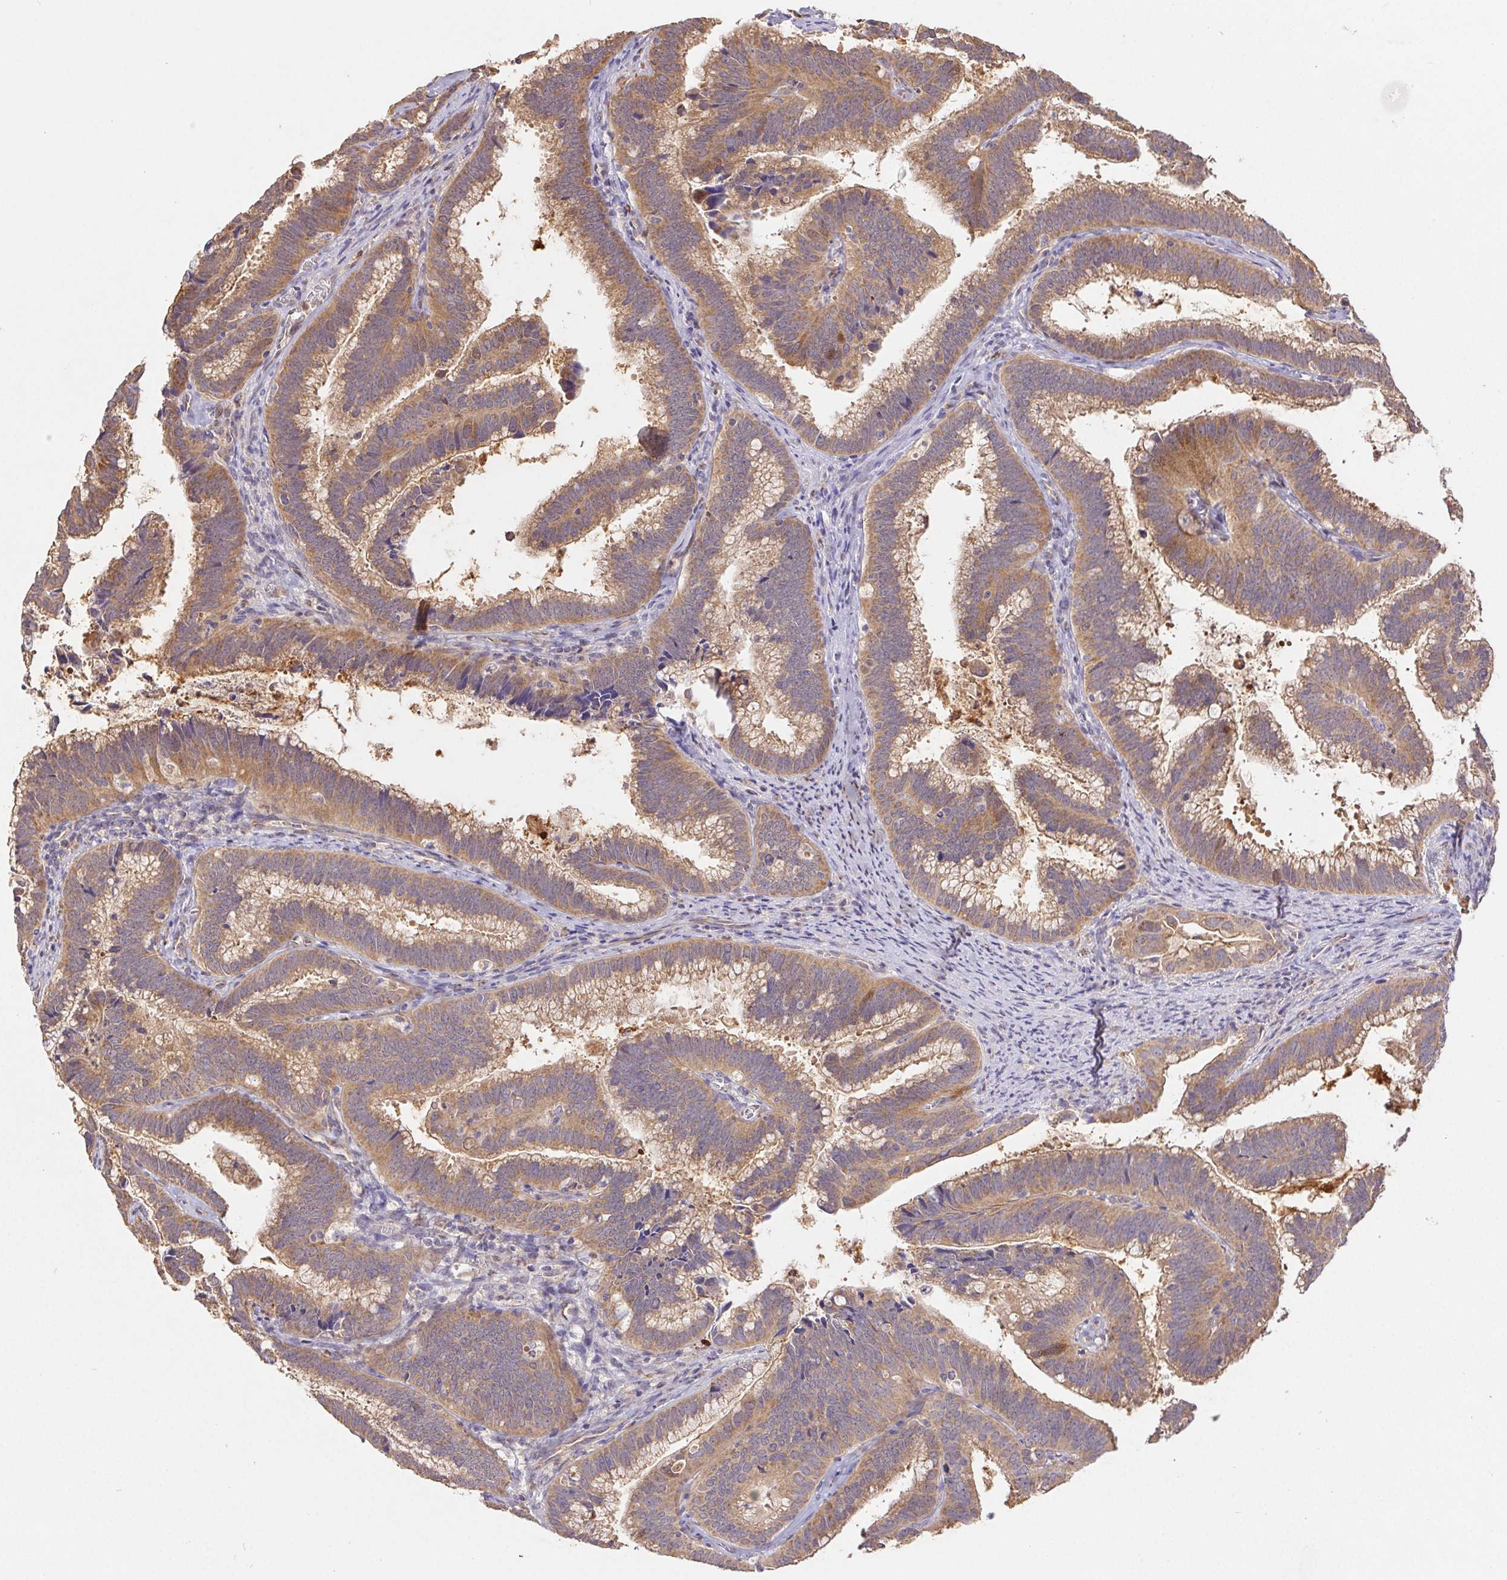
{"staining": {"intensity": "moderate", "quantity": ">75%", "location": "cytoplasmic/membranous"}, "tissue": "cervical cancer", "cell_type": "Tumor cells", "image_type": "cancer", "snomed": [{"axis": "morphology", "description": "Adenocarcinoma, NOS"}, {"axis": "topography", "description": "Cervix"}], "caption": "IHC photomicrograph of cervical cancer (adenocarcinoma) stained for a protein (brown), which exhibits medium levels of moderate cytoplasmic/membranous expression in approximately >75% of tumor cells.", "gene": "RAB11A", "patient": {"sex": "female", "age": 61}}